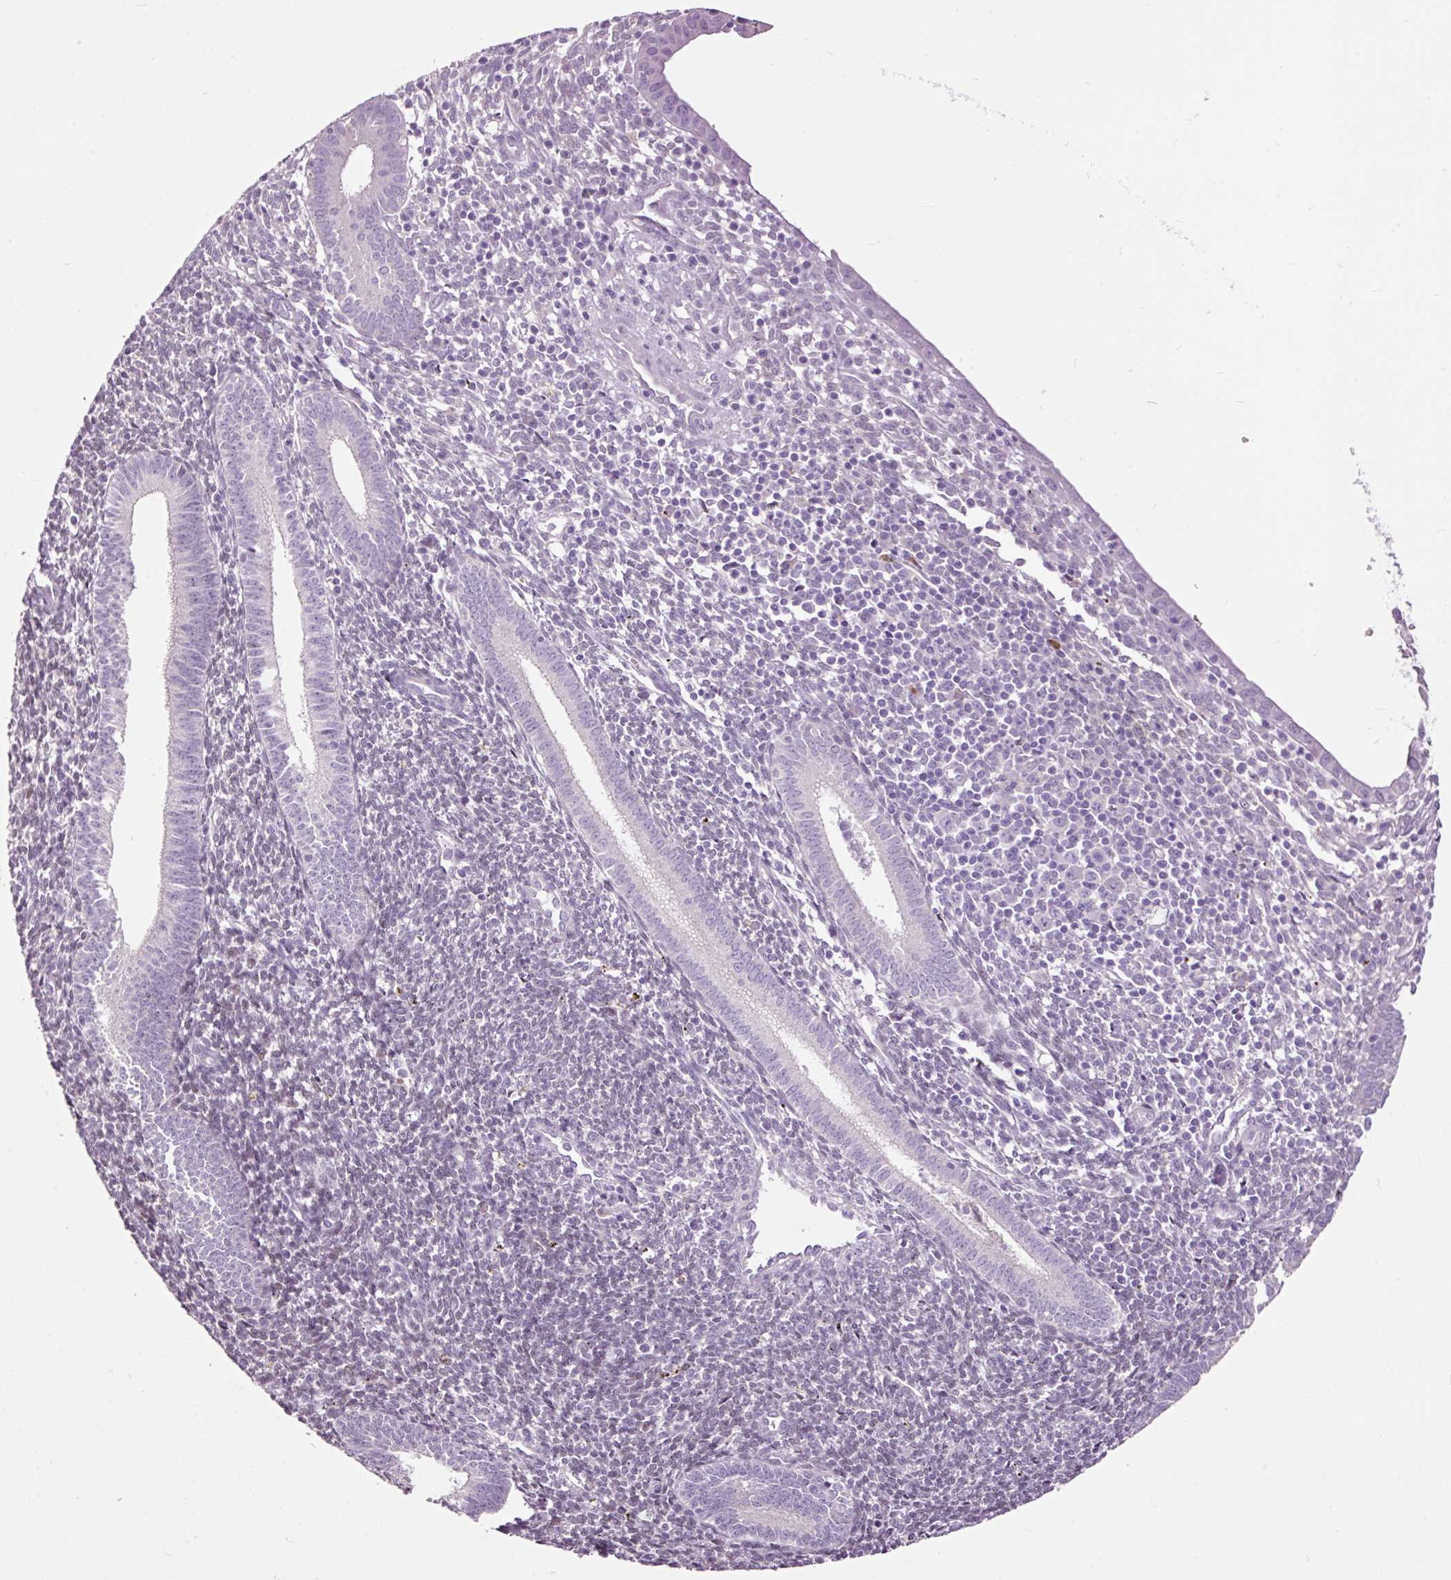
{"staining": {"intensity": "negative", "quantity": "none", "location": "none"}, "tissue": "endometrium", "cell_type": "Cells in endometrial stroma", "image_type": "normal", "snomed": [{"axis": "morphology", "description": "Normal tissue, NOS"}, {"axis": "topography", "description": "Endometrium"}], "caption": "Immunohistochemical staining of unremarkable endometrium displays no significant staining in cells in endometrial stroma.", "gene": "FCRL4", "patient": {"sex": "female", "age": 41}}